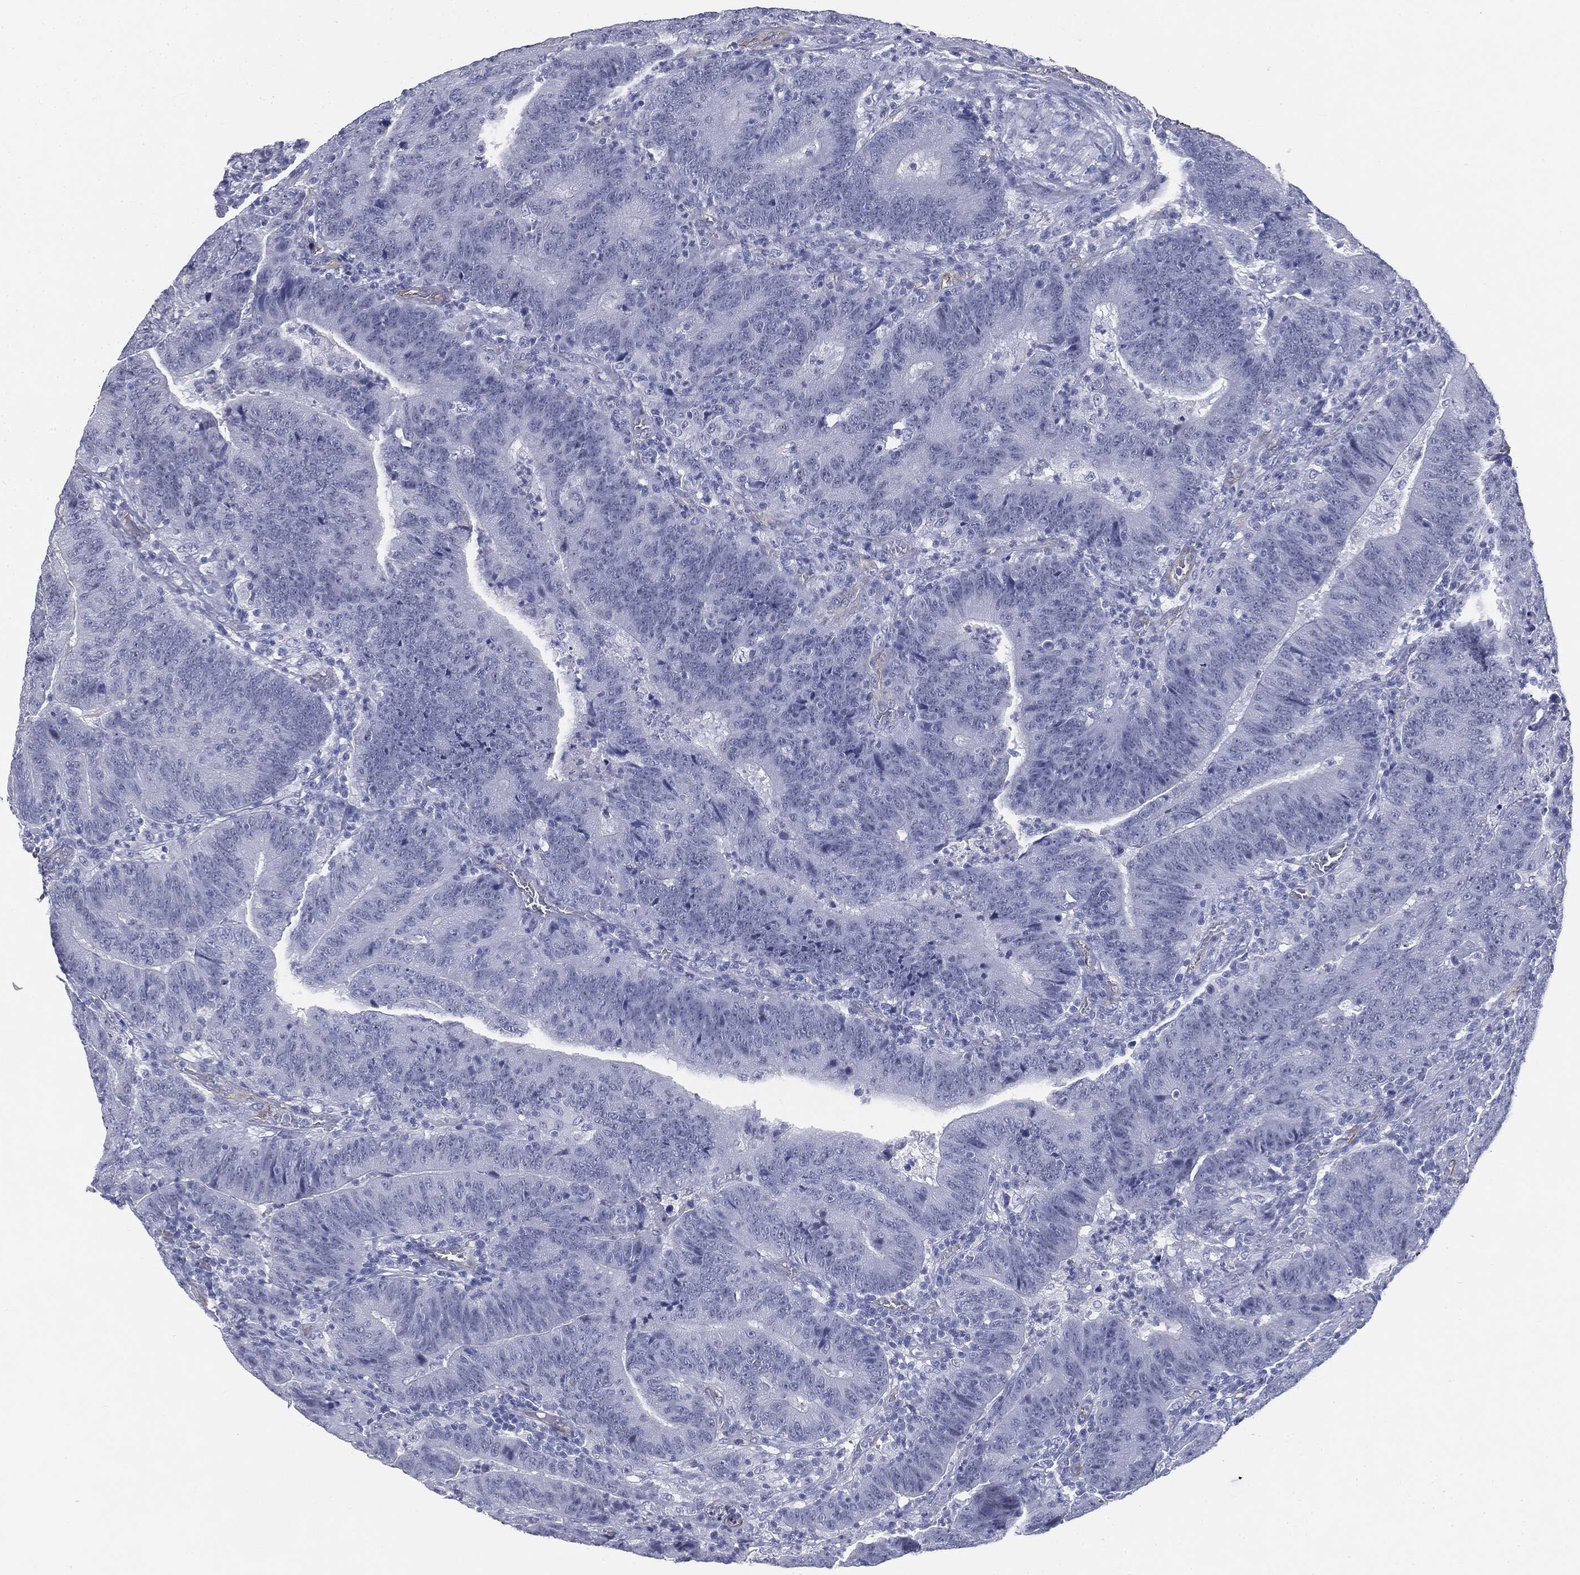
{"staining": {"intensity": "negative", "quantity": "none", "location": "none"}, "tissue": "colorectal cancer", "cell_type": "Tumor cells", "image_type": "cancer", "snomed": [{"axis": "morphology", "description": "Adenocarcinoma, NOS"}, {"axis": "topography", "description": "Colon"}], "caption": "Colorectal cancer was stained to show a protein in brown. There is no significant expression in tumor cells.", "gene": "MUC5AC", "patient": {"sex": "female", "age": 75}}